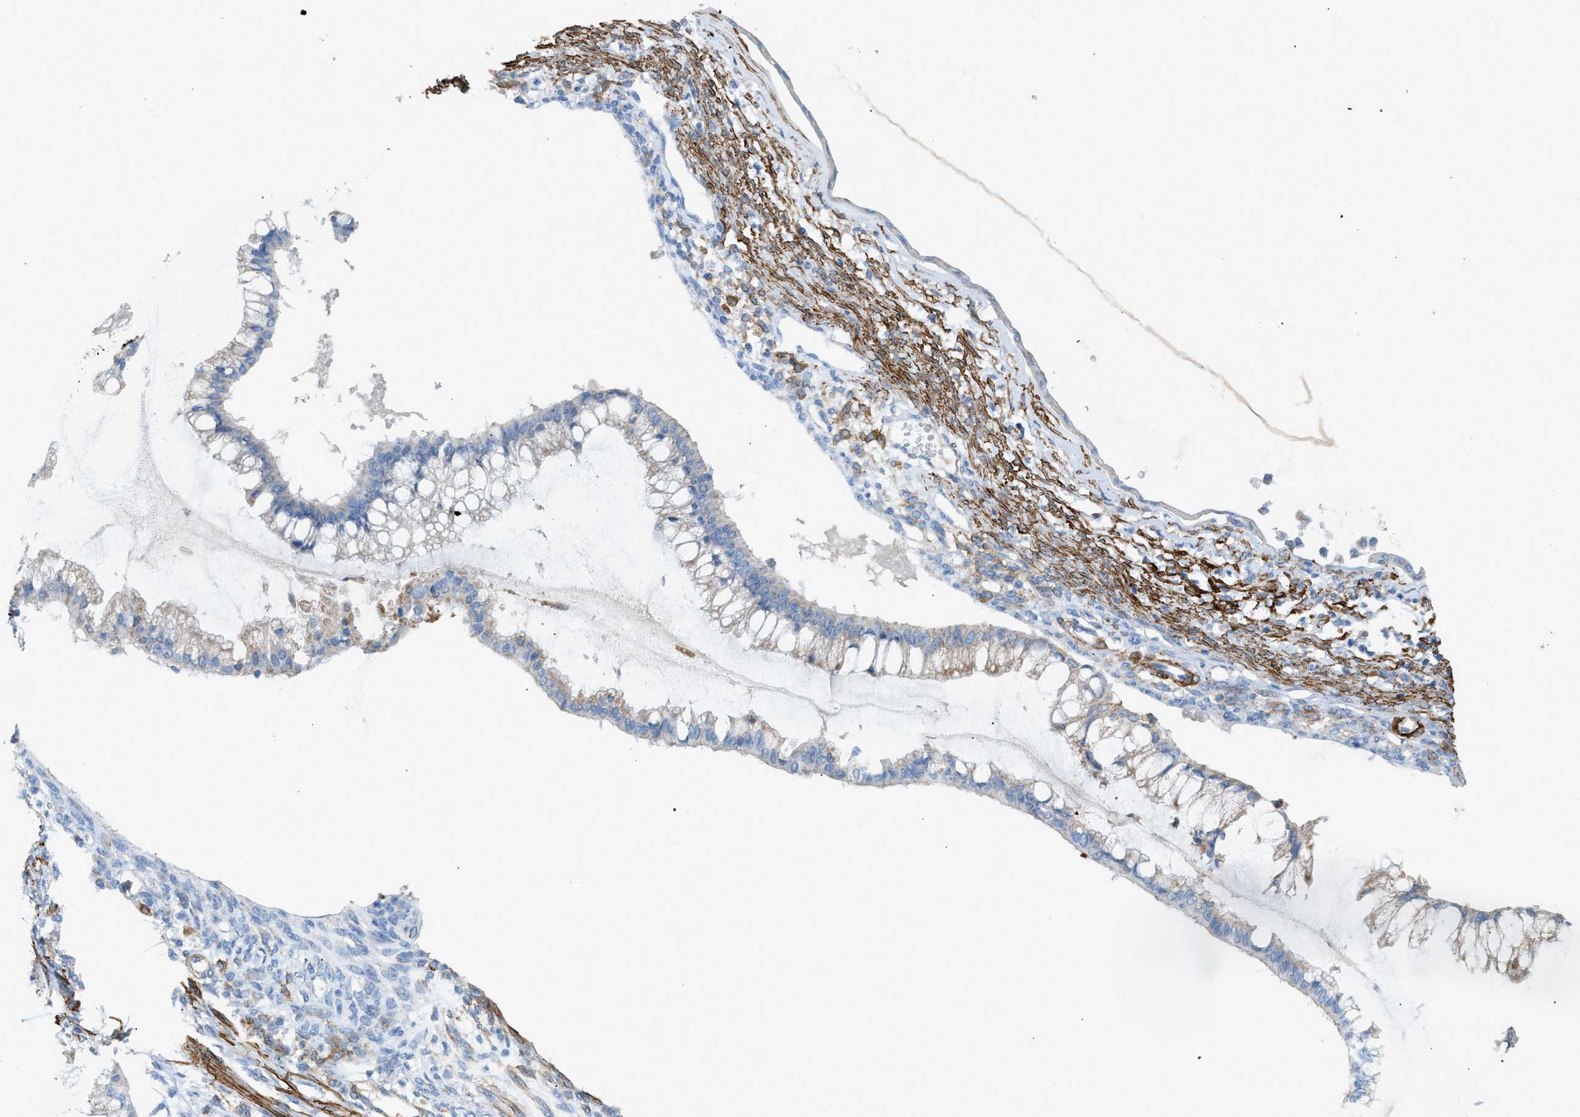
{"staining": {"intensity": "negative", "quantity": "none", "location": "none"}, "tissue": "ovarian cancer", "cell_type": "Tumor cells", "image_type": "cancer", "snomed": [{"axis": "morphology", "description": "Cystadenocarcinoma, mucinous, NOS"}, {"axis": "topography", "description": "Ovary"}], "caption": "Immunohistochemical staining of ovarian mucinous cystadenocarcinoma displays no significant expression in tumor cells.", "gene": "MYH11", "patient": {"sex": "female", "age": 73}}